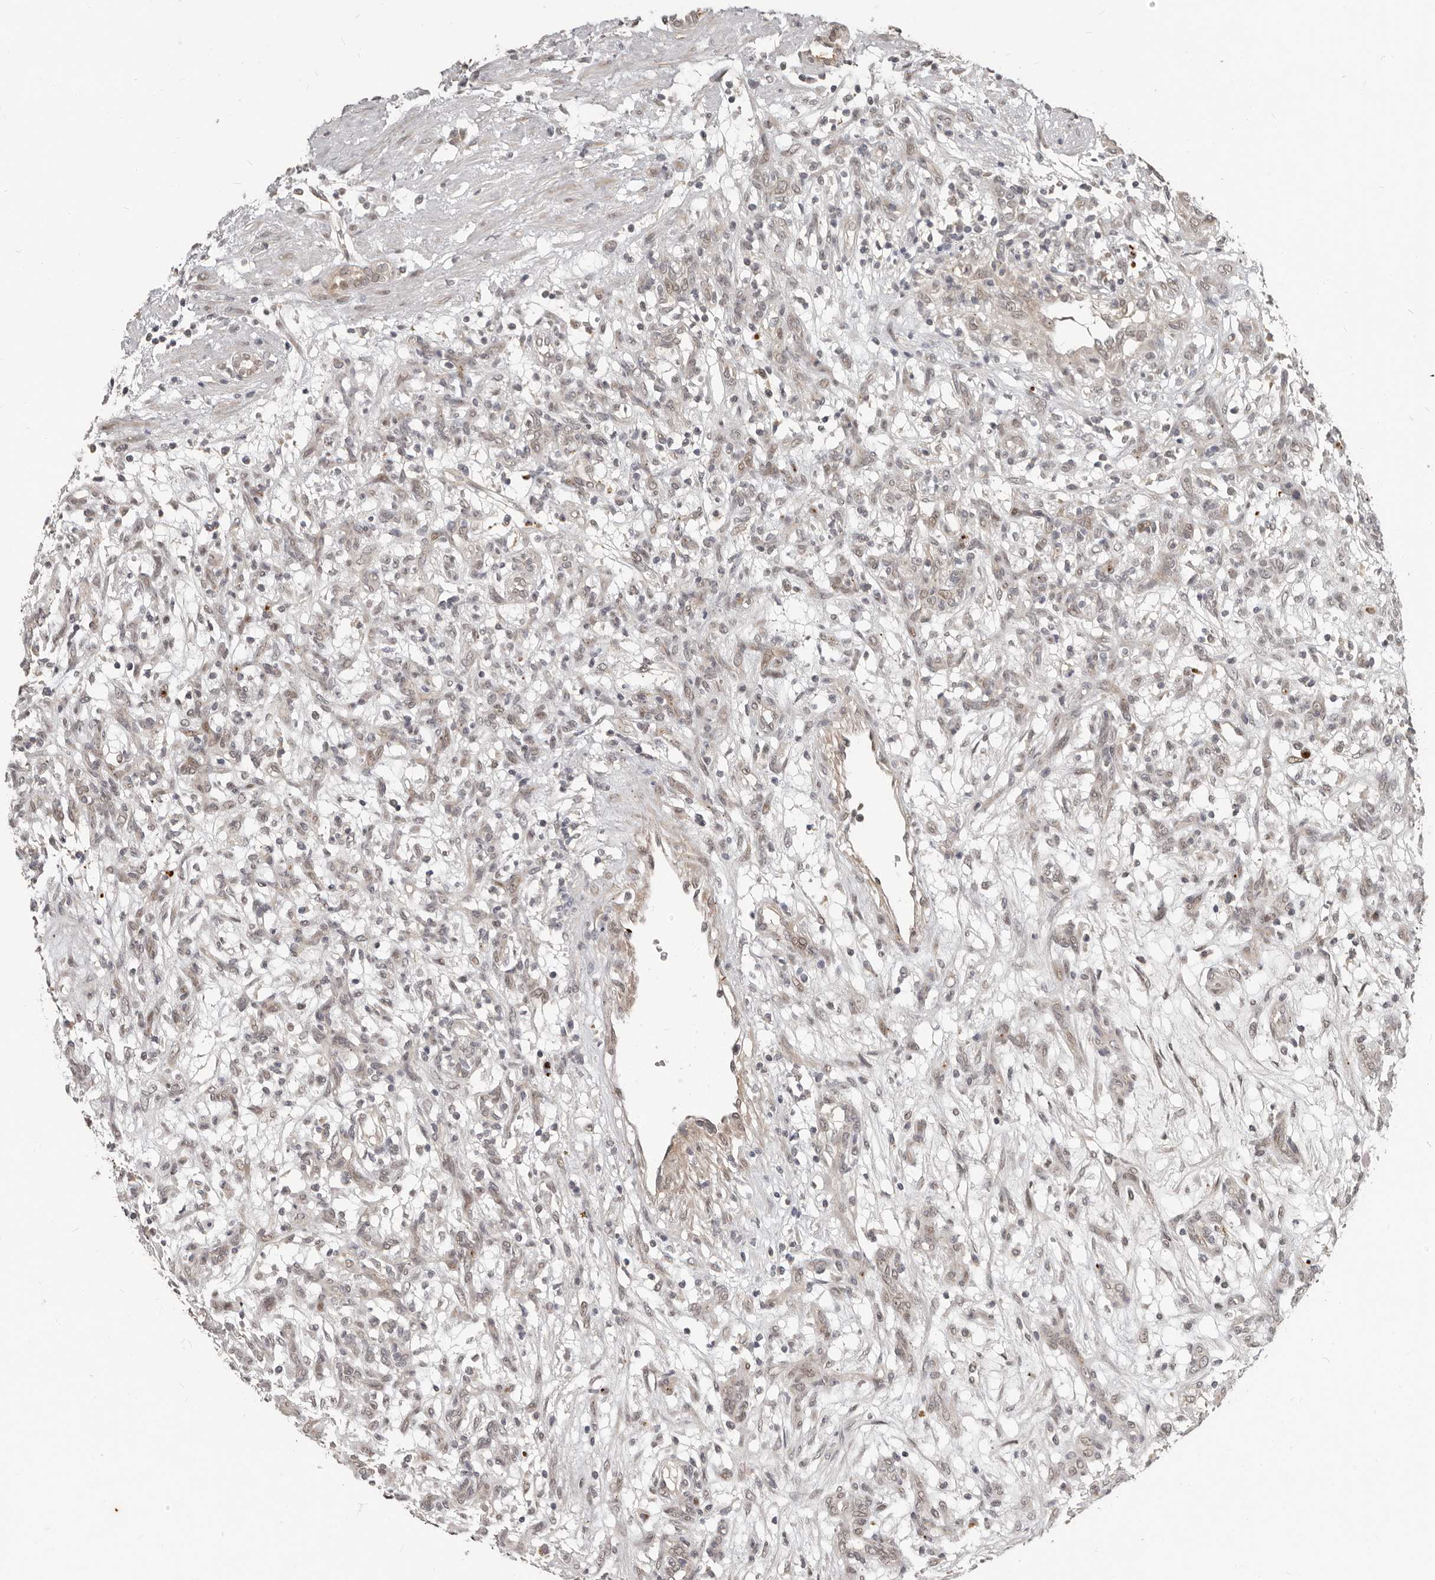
{"staining": {"intensity": "negative", "quantity": "none", "location": "none"}, "tissue": "renal cancer", "cell_type": "Tumor cells", "image_type": "cancer", "snomed": [{"axis": "morphology", "description": "Adenocarcinoma, NOS"}, {"axis": "topography", "description": "Kidney"}], "caption": "Tumor cells show no significant positivity in adenocarcinoma (renal).", "gene": "APOL6", "patient": {"sex": "female", "age": 57}}